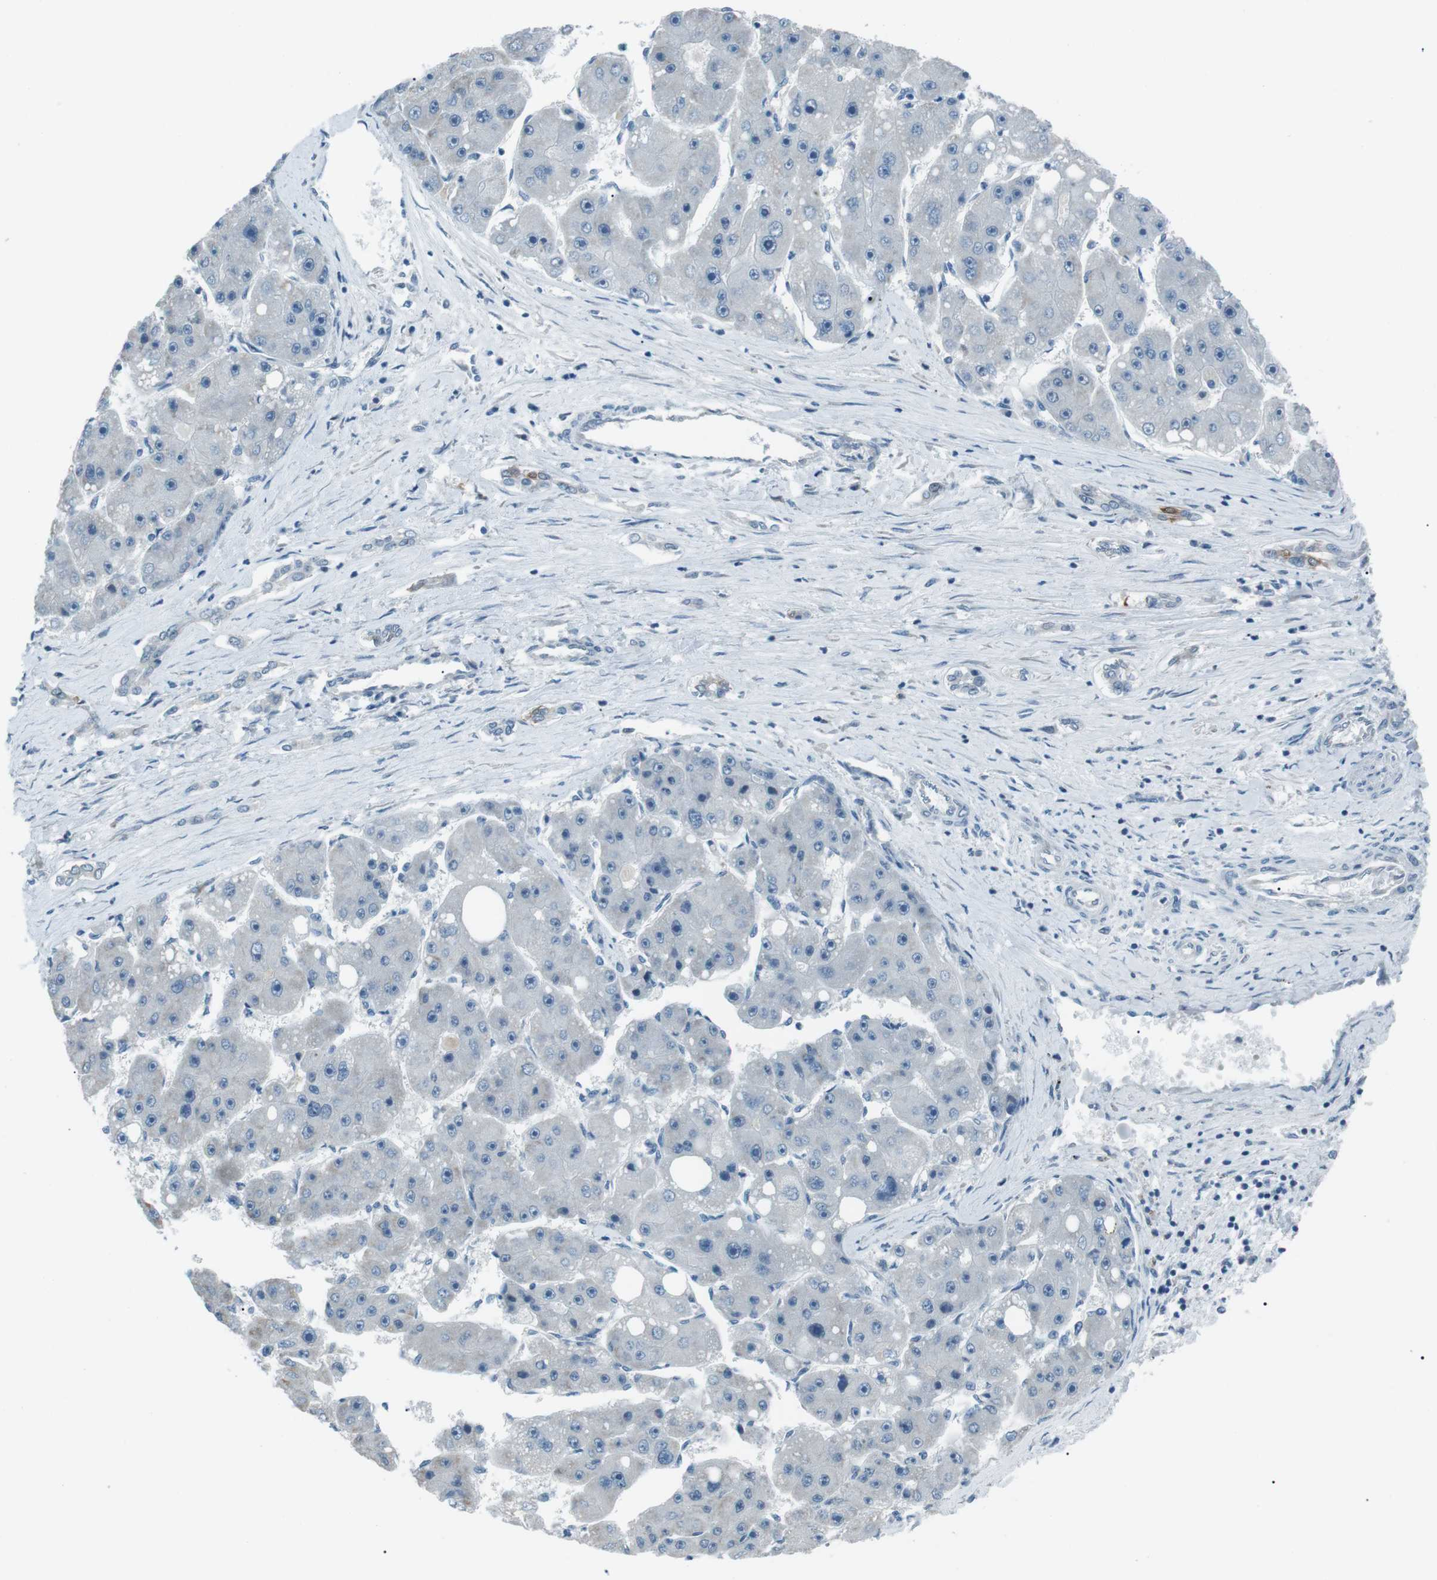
{"staining": {"intensity": "negative", "quantity": "none", "location": "none"}, "tissue": "liver cancer", "cell_type": "Tumor cells", "image_type": "cancer", "snomed": [{"axis": "morphology", "description": "Carcinoma, Hepatocellular, NOS"}, {"axis": "topography", "description": "Liver"}], "caption": "Immunohistochemistry (IHC) of human liver hepatocellular carcinoma displays no expression in tumor cells.", "gene": "SERPINB2", "patient": {"sex": "female", "age": 61}}